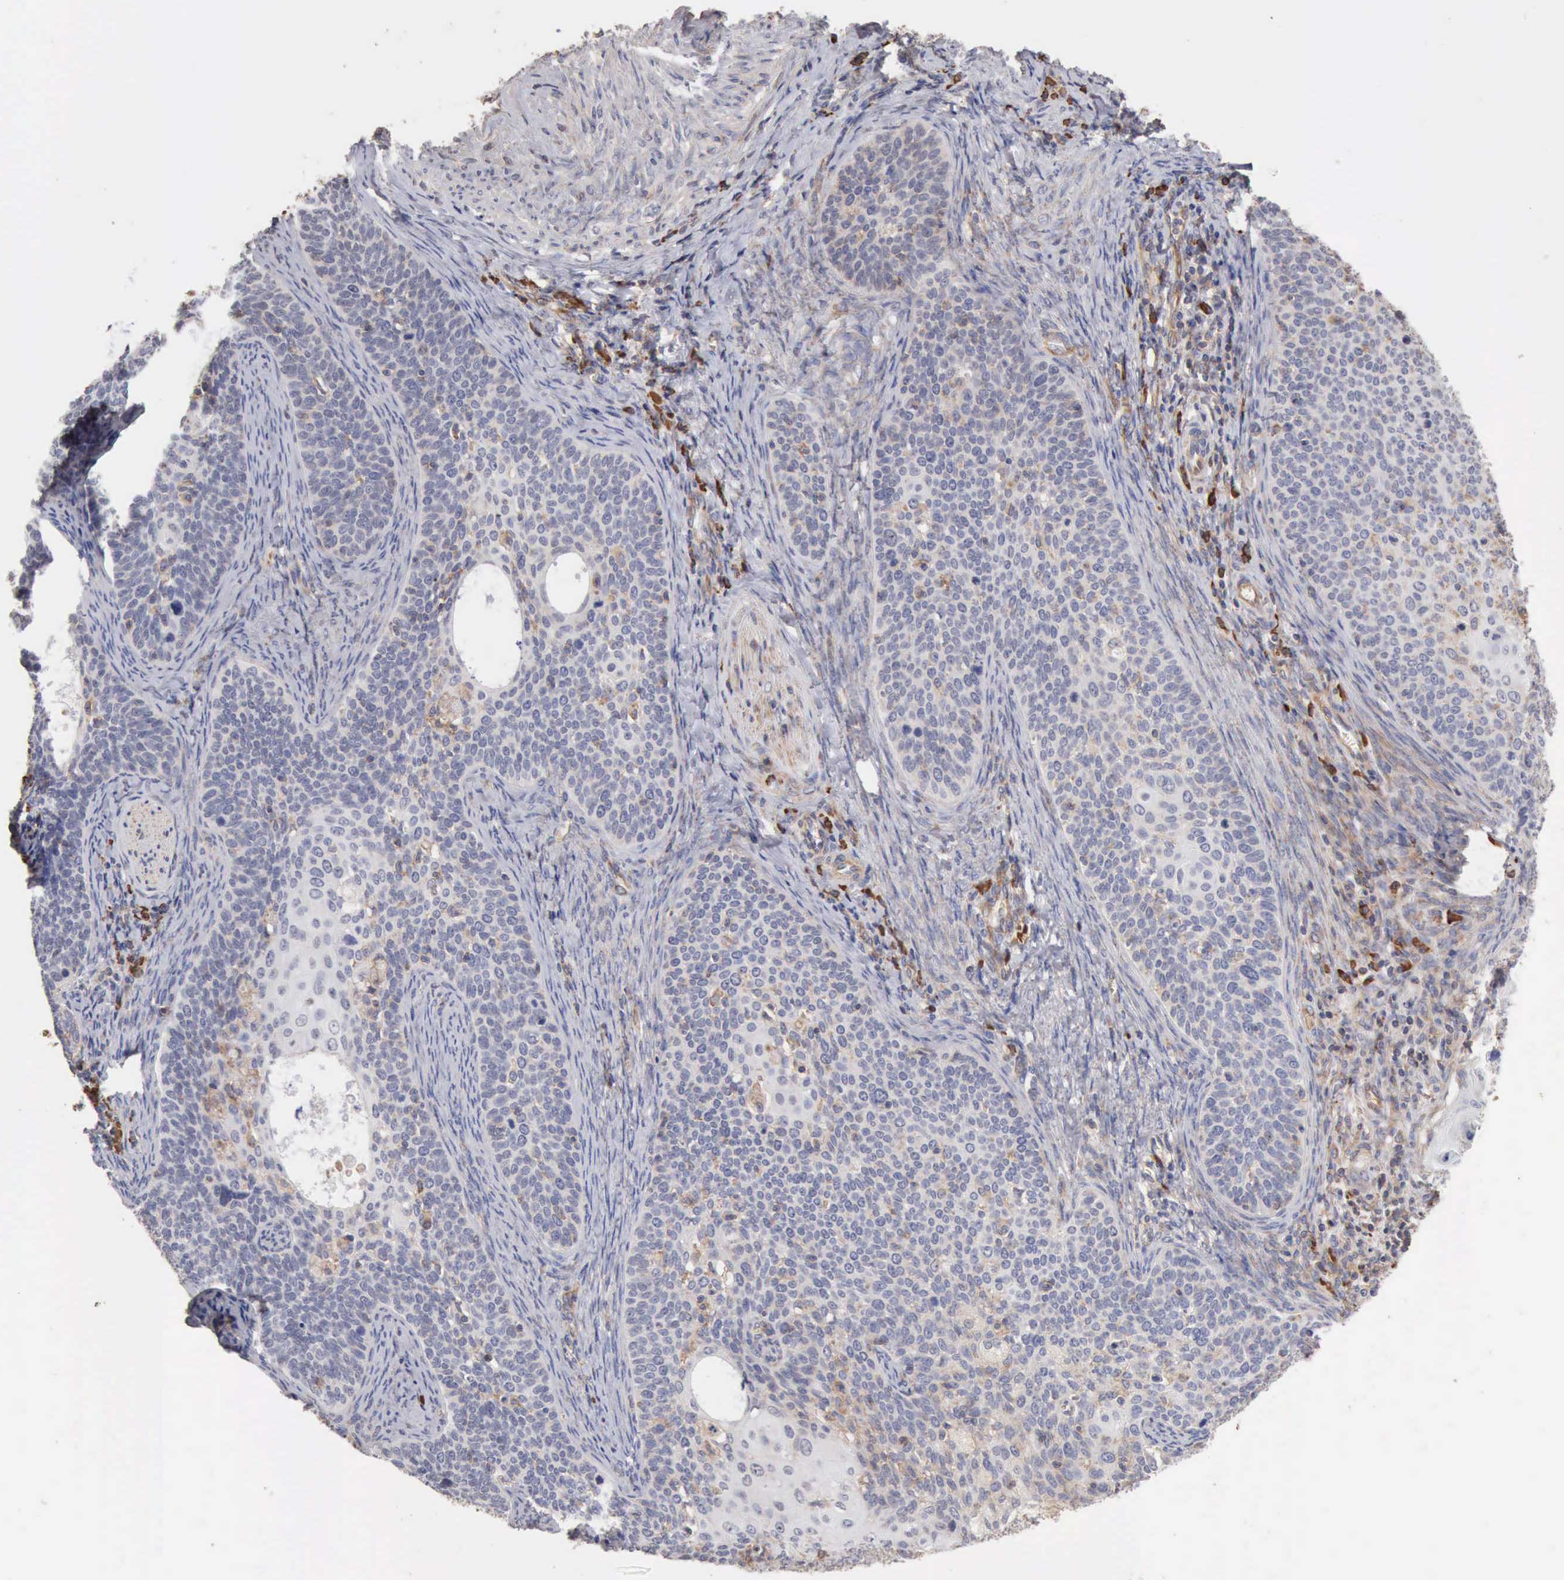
{"staining": {"intensity": "negative", "quantity": "none", "location": "none"}, "tissue": "cervical cancer", "cell_type": "Tumor cells", "image_type": "cancer", "snomed": [{"axis": "morphology", "description": "Squamous cell carcinoma, NOS"}, {"axis": "topography", "description": "Cervix"}], "caption": "Cervical cancer (squamous cell carcinoma) was stained to show a protein in brown. There is no significant positivity in tumor cells. (DAB immunohistochemistry with hematoxylin counter stain).", "gene": "GPR101", "patient": {"sex": "female", "age": 33}}